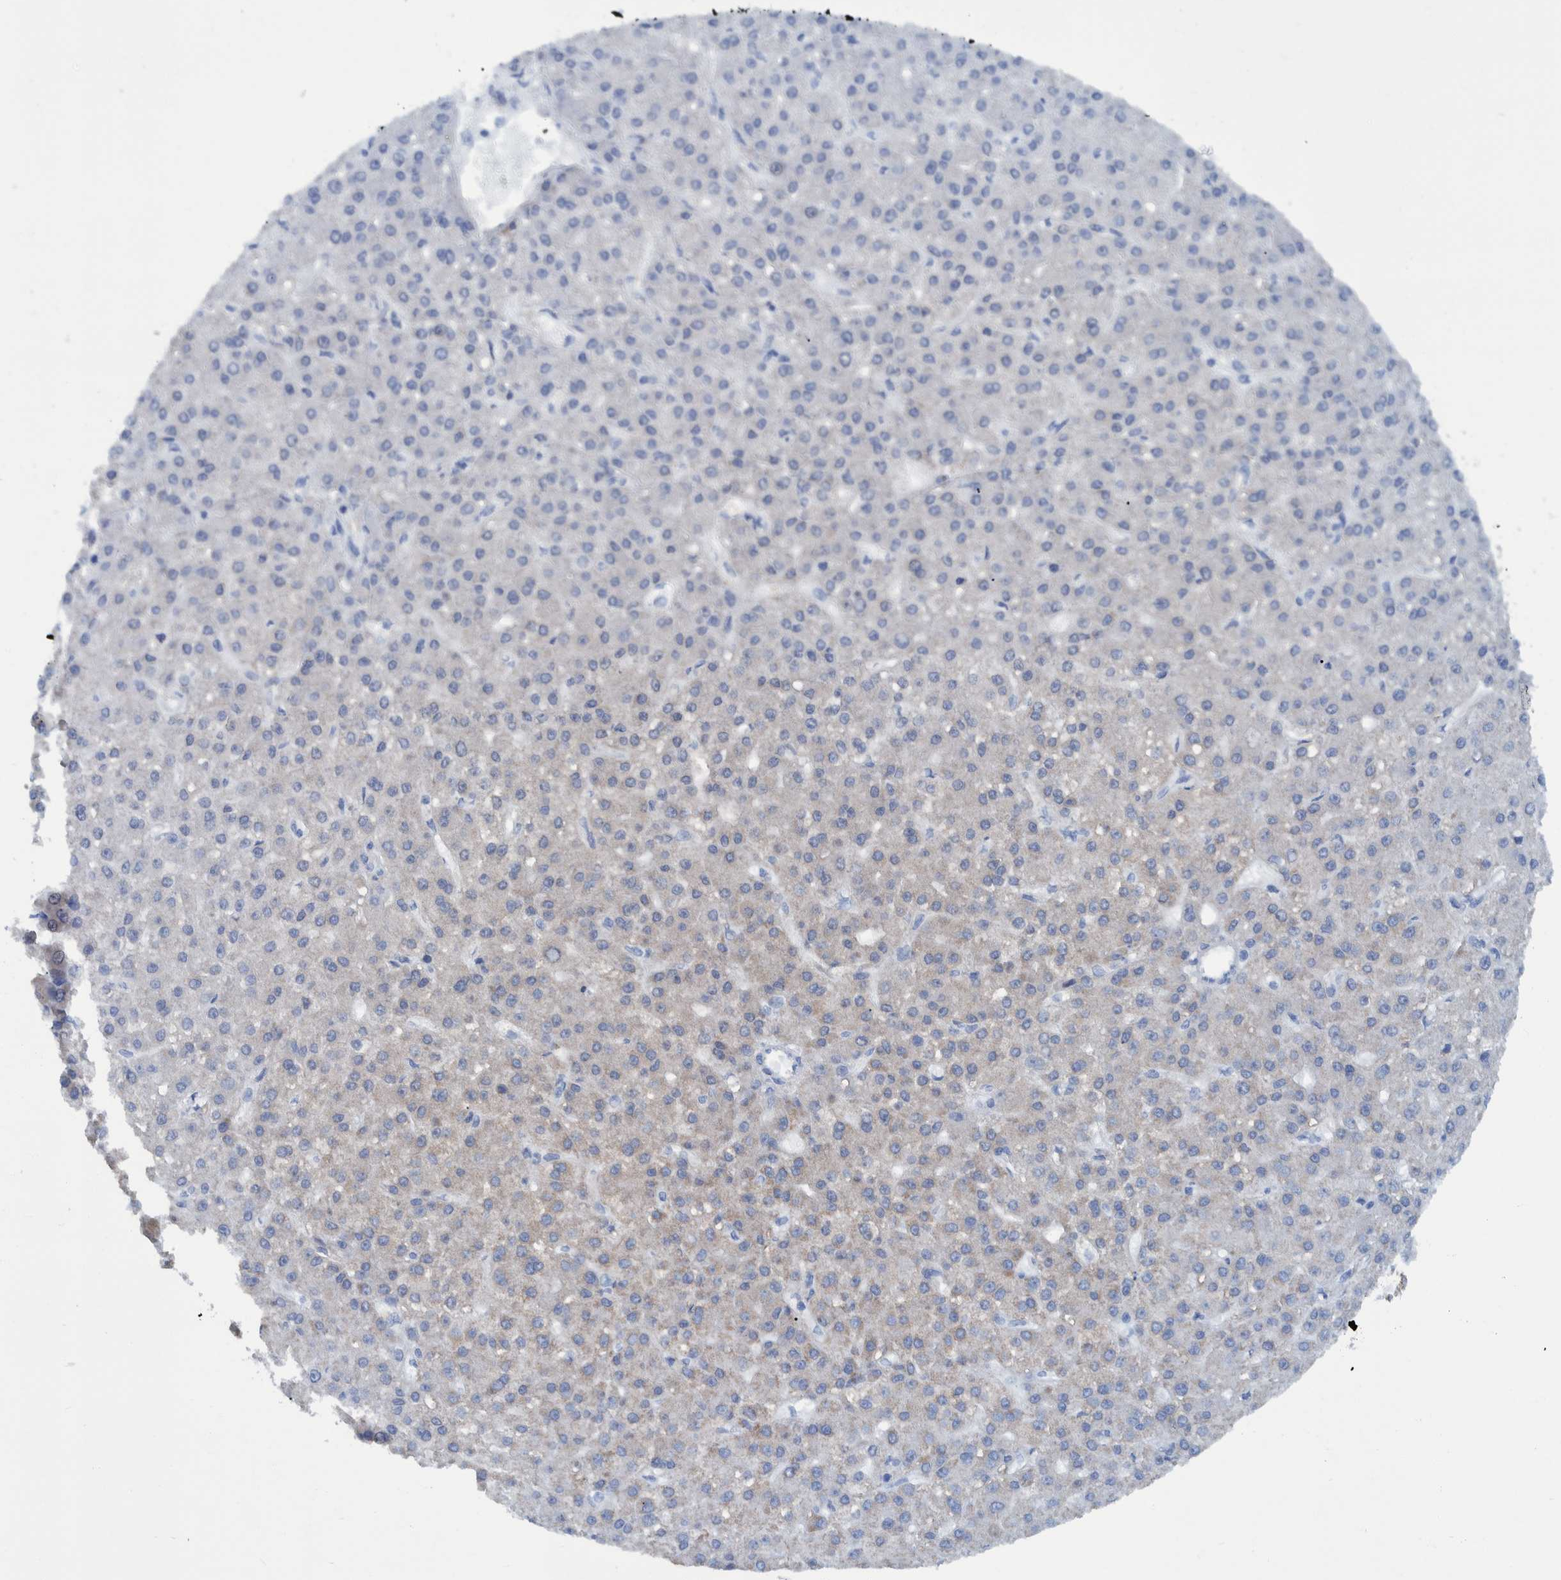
{"staining": {"intensity": "negative", "quantity": "none", "location": "none"}, "tissue": "liver cancer", "cell_type": "Tumor cells", "image_type": "cancer", "snomed": [{"axis": "morphology", "description": "Carcinoma, Hepatocellular, NOS"}, {"axis": "topography", "description": "Liver"}], "caption": "A photomicrograph of human liver cancer (hepatocellular carcinoma) is negative for staining in tumor cells. Brightfield microscopy of immunohistochemistry stained with DAB (3,3'-diaminobenzidine) (brown) and hematoxylin (blue), captured at high magnification.", "gene": "BZW2", "patient": {"sex": "male", "age": 67}}